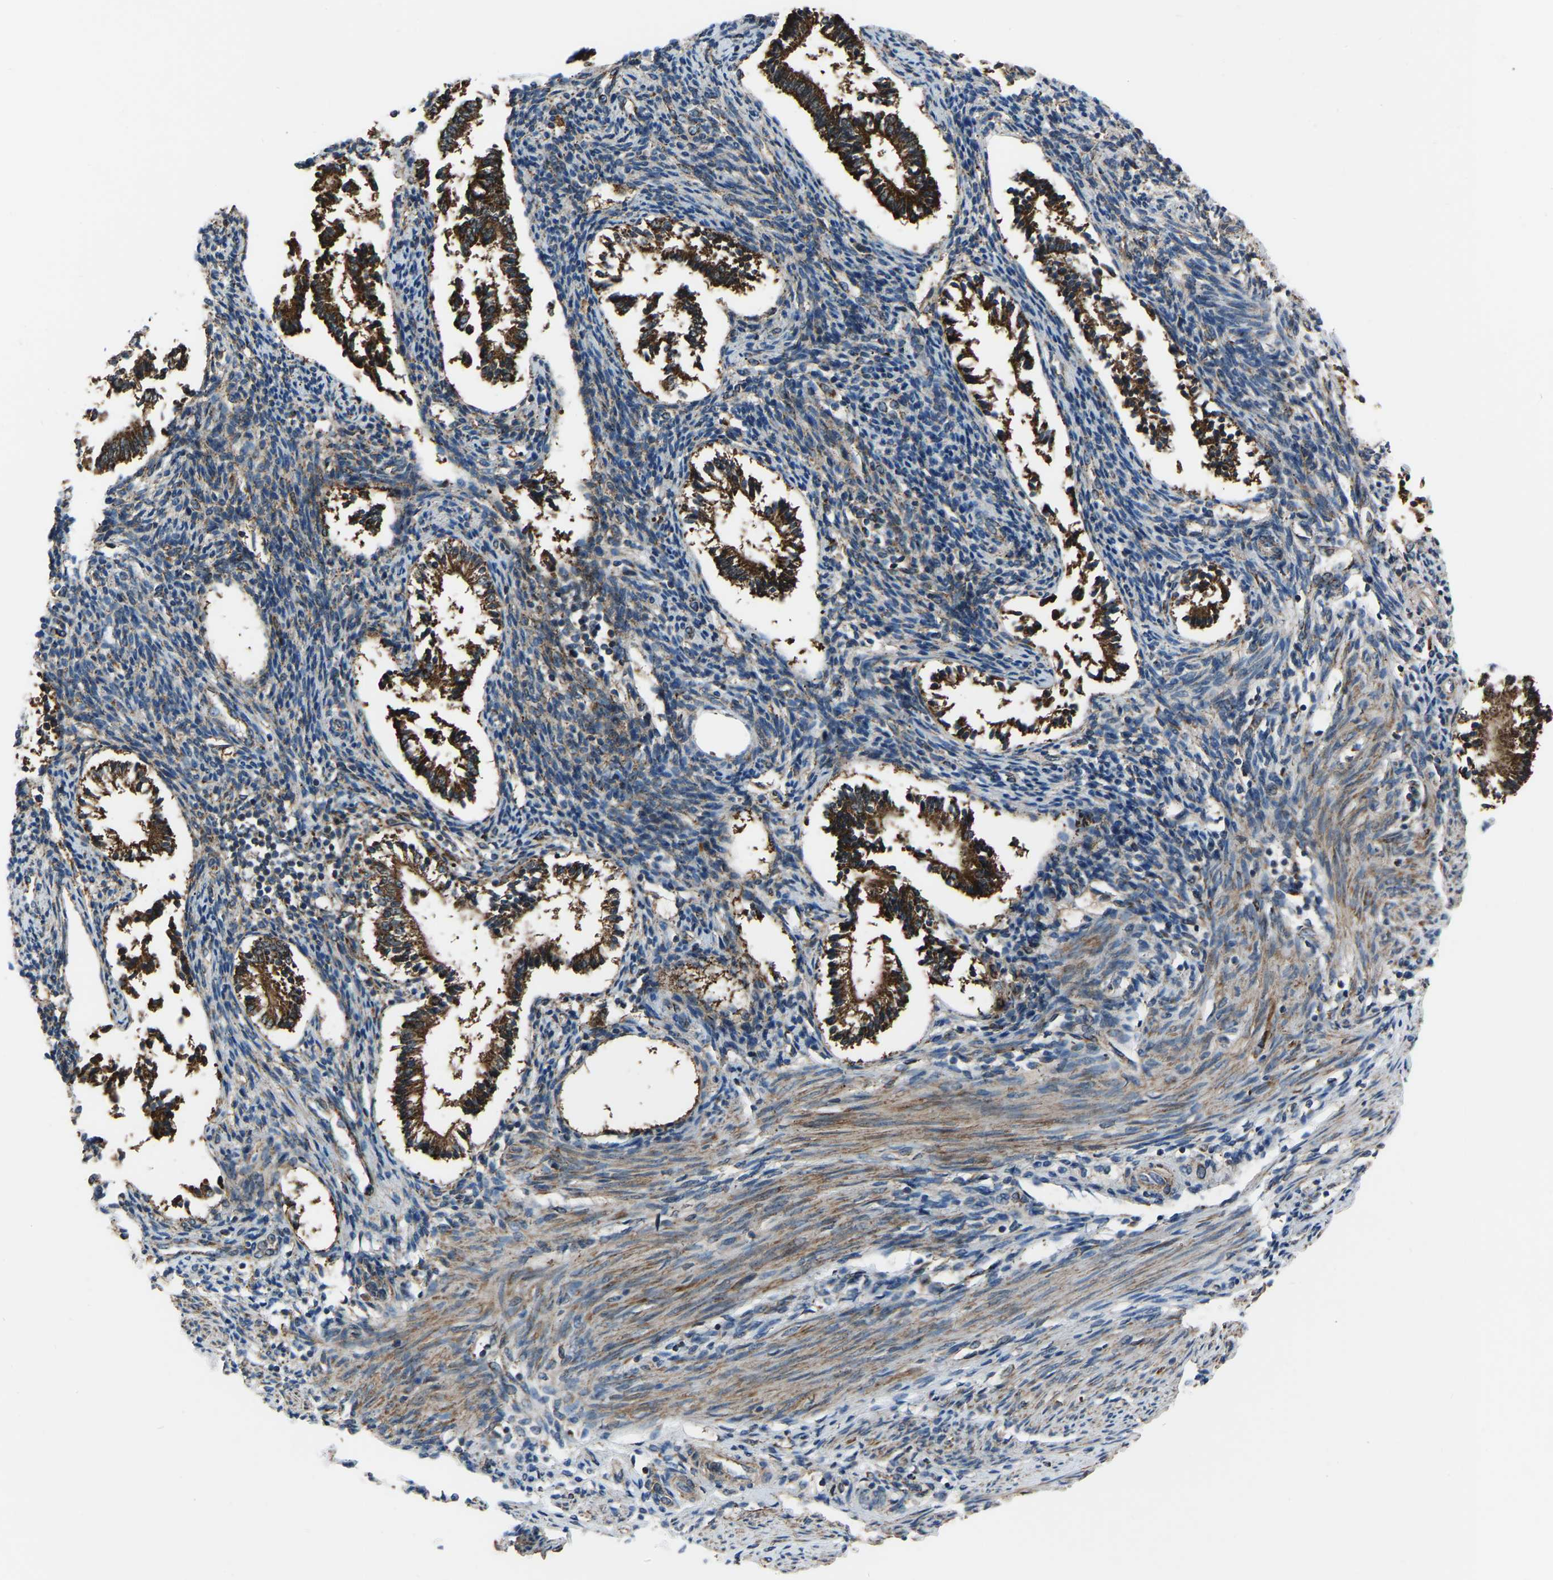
{"staining": {"intensity": "moderate", "quantity": "<25%", "location": "cytoplasmic/membranous"}, "tissue": "endometrium", "cell_type": "Cells in endometrial stroma", "image_type": "normal", "snomed": [{"axis": "morphology", "description": "Normal tissue, NOS"}, {"axis": "topography", "description": "Endometrium"}], "caption": "Endometrium stained with immunohistochemistry (IHC) shows moderate cytoplasmic/membranous staining in approximately <25% of cells in endometrial stroma.", "gene": "AKR1A1", "patient": {"sex": "female", "age": 42}}